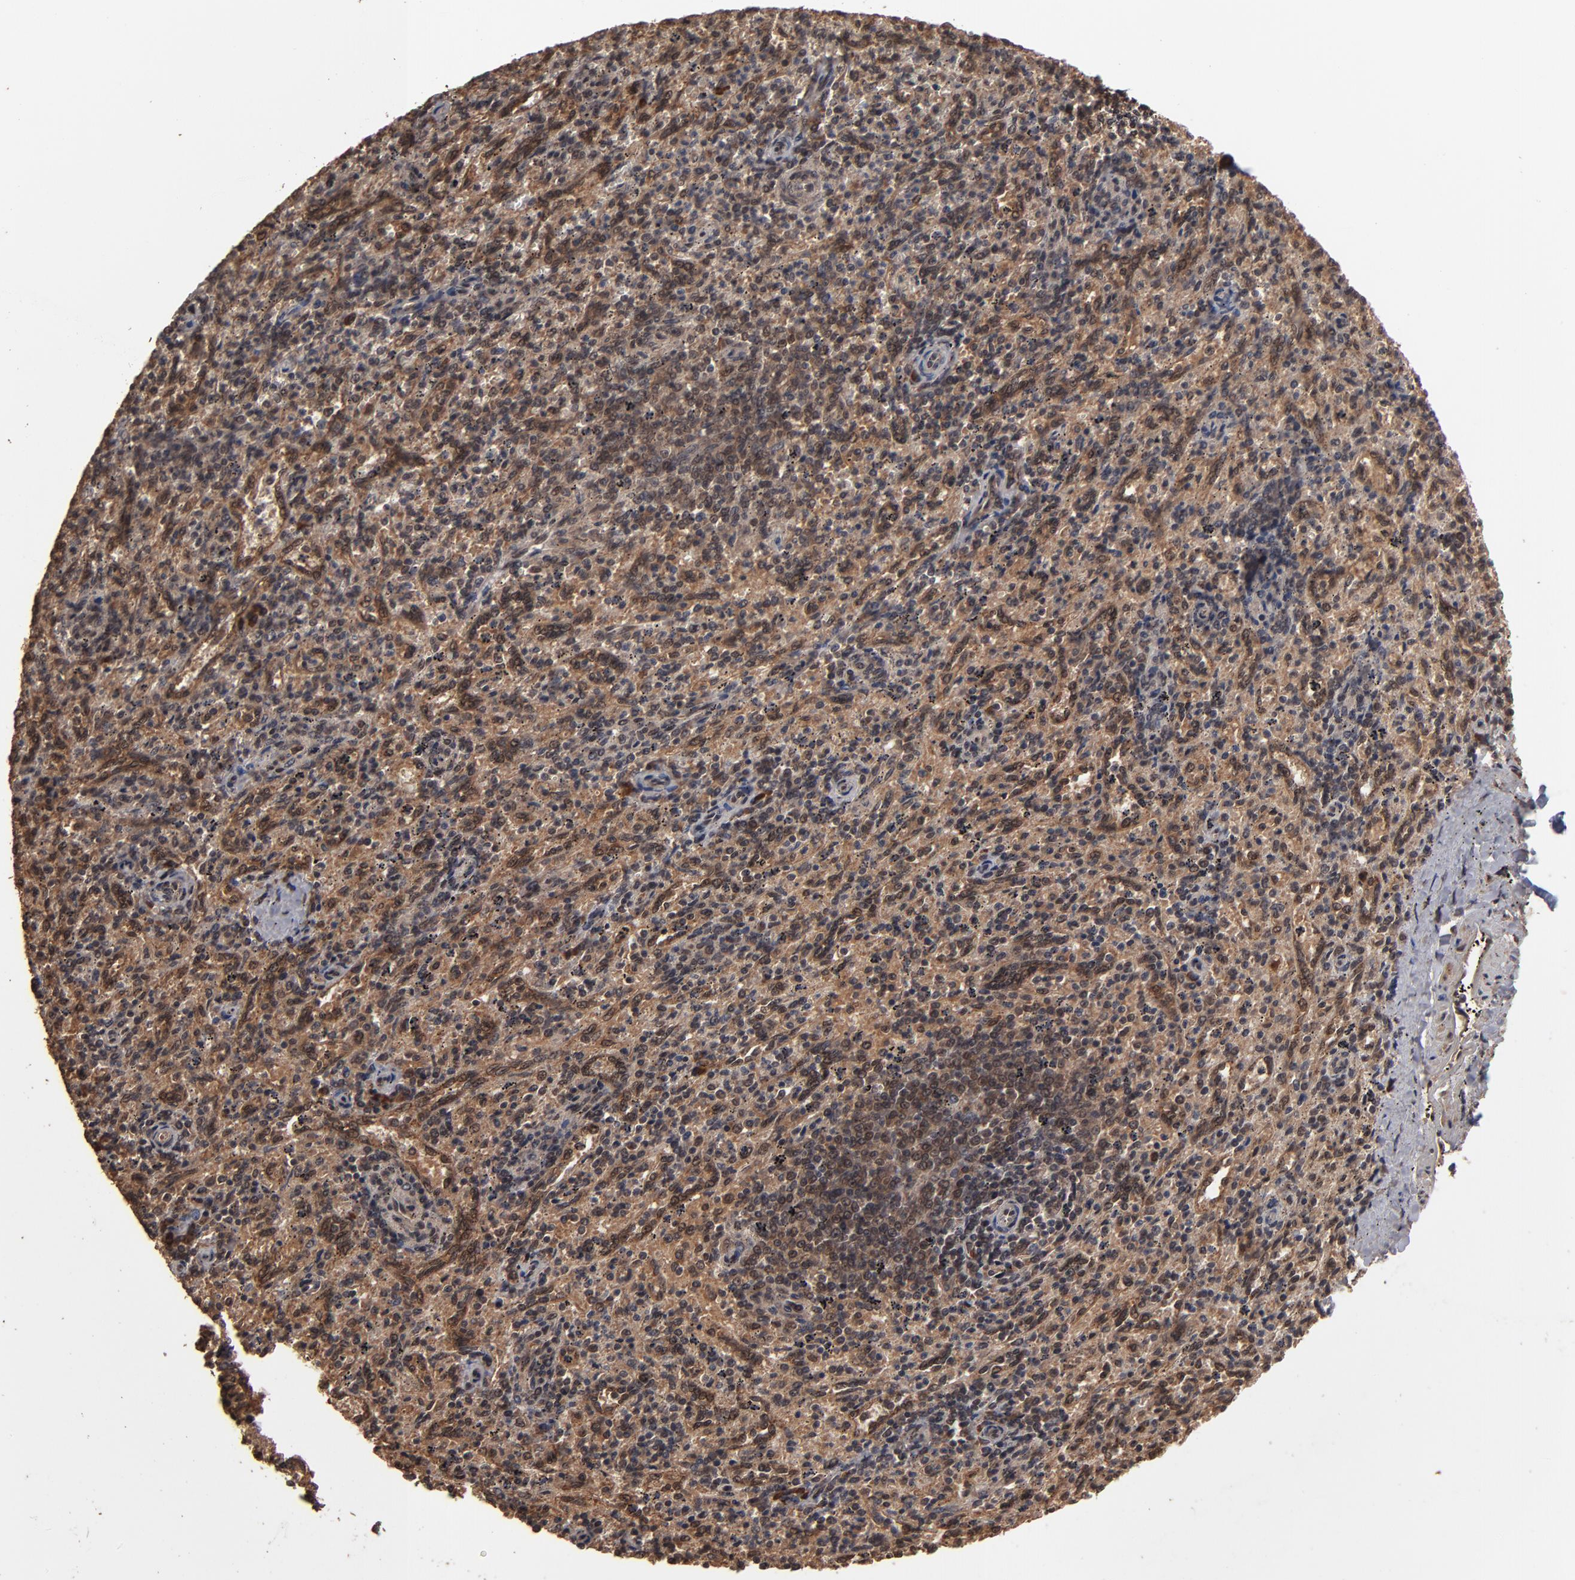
{"staining": {"intensity": "moderate", "quantity": ">75%", "location": "nuclear"}, "tissue": "spleen", "cell_type": "Cells in red pulp", "image_type": "normal", "snomed": [{"axis": "morphology", "description": "Normal tissue, NOS"}, {"axis": "topography", "description": "Spleen"}], "caption": "Moderate nuclear protein positivity is appreciated in about >75% of cells in red pulp in spleen.", "gene": "NXF2B", "patient": {"sex": "female", "age": 10}}